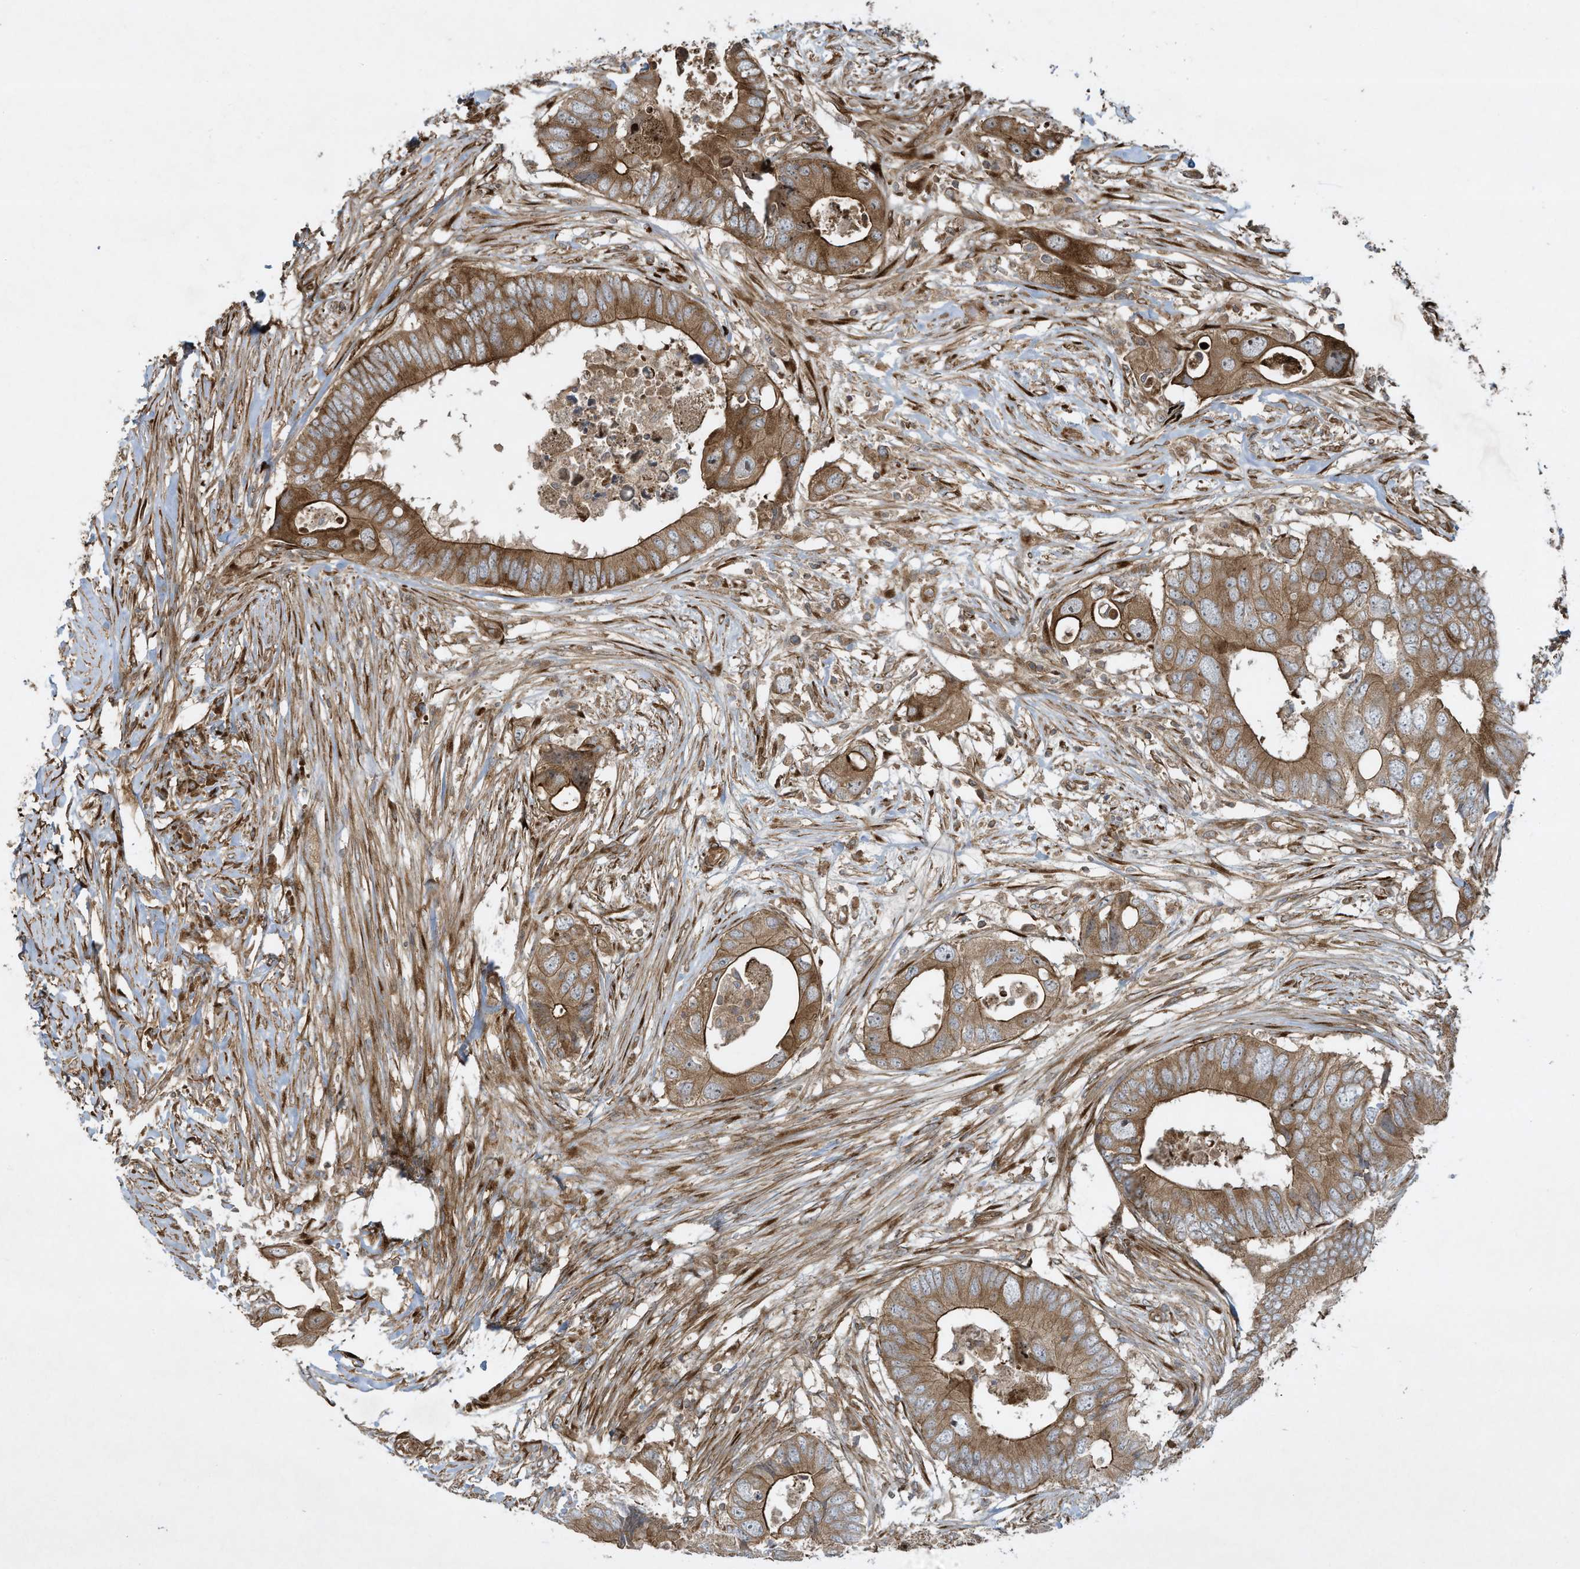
{"staining": {"intensity": "moderate", "quantity": ">75%", "location": "cytoplasmic/membranous"}, "tissue": "colorectal cancer", "cell_type": "Tumor cells", "image_type": "cancer", "snomed": [{"axis": "morphology", "description": "Adenocarcinoma, NOS"}, {"axis": "topography", "description": "Colon"}], "caption": "Immunohistochemical staining of human colorectal cancer reveals moderate cytoplasmic/membranous protein staining in approximately >75% of tumor cells.", "gene": "DDIT4", "patient": {"sex": "male", "age": 71}}